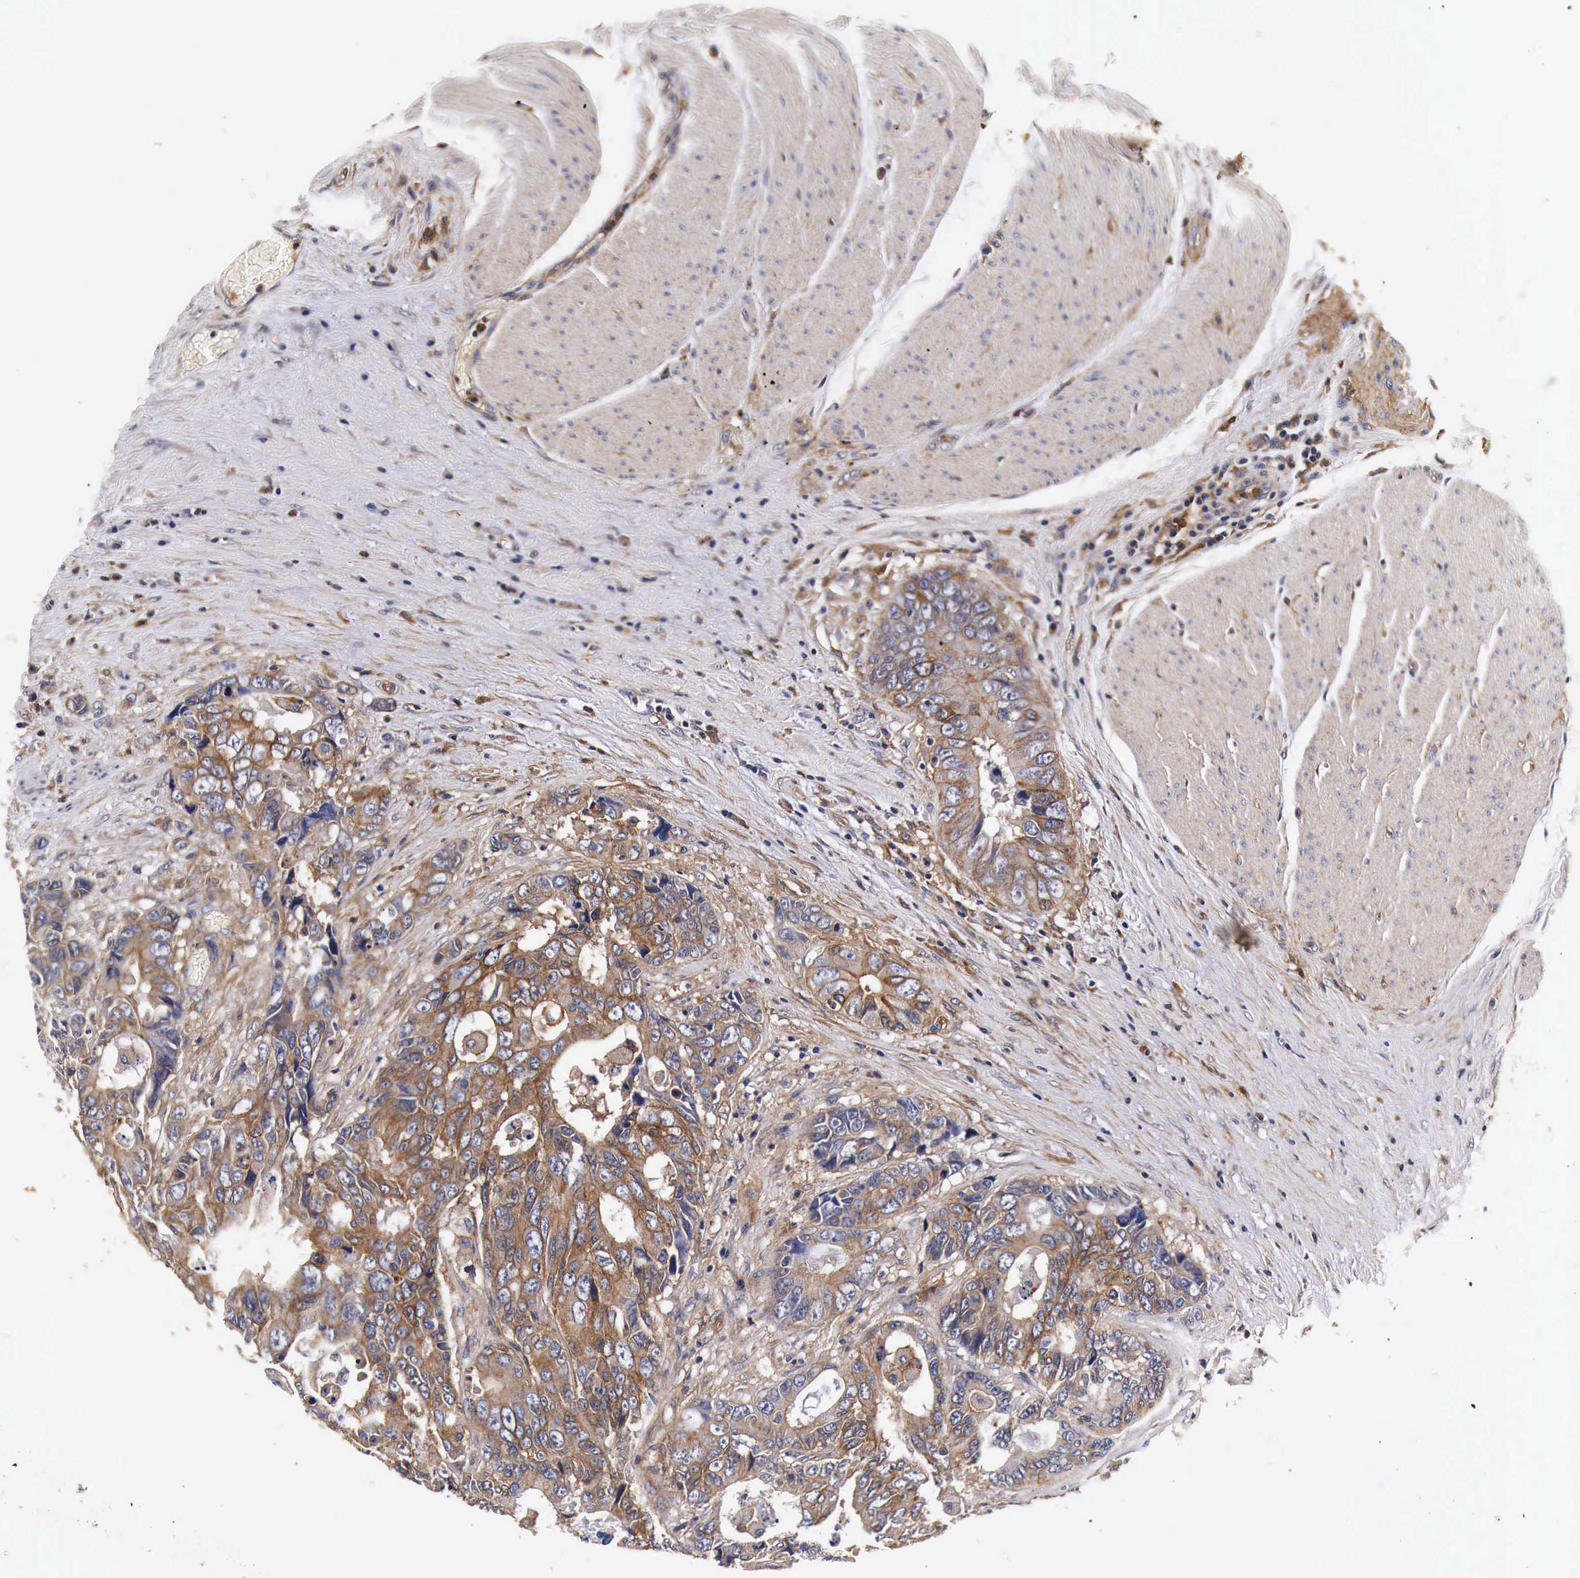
{"staining": {"intensity": "moderate", "quantity": ">75%", "location": "cytoplasmic/membranous"}, "tissue": "colorectal cancer", "cell_type": "Tumor cells", "image_type": "cancer", "snomed": [{"axis": "morphology", "description": "Adenocarcinoma, NOS"}, {"axis": "topography", "description": "Rectum"}], "caption": "DAB immunohistochemical staining of colorectal adenocarcinoma displays moderate cytoplasmic/membranous protein positivity in approximately >75% of tumor cells.", "gene": "RP2", "patient": {"sex": "female", "age": 67}}